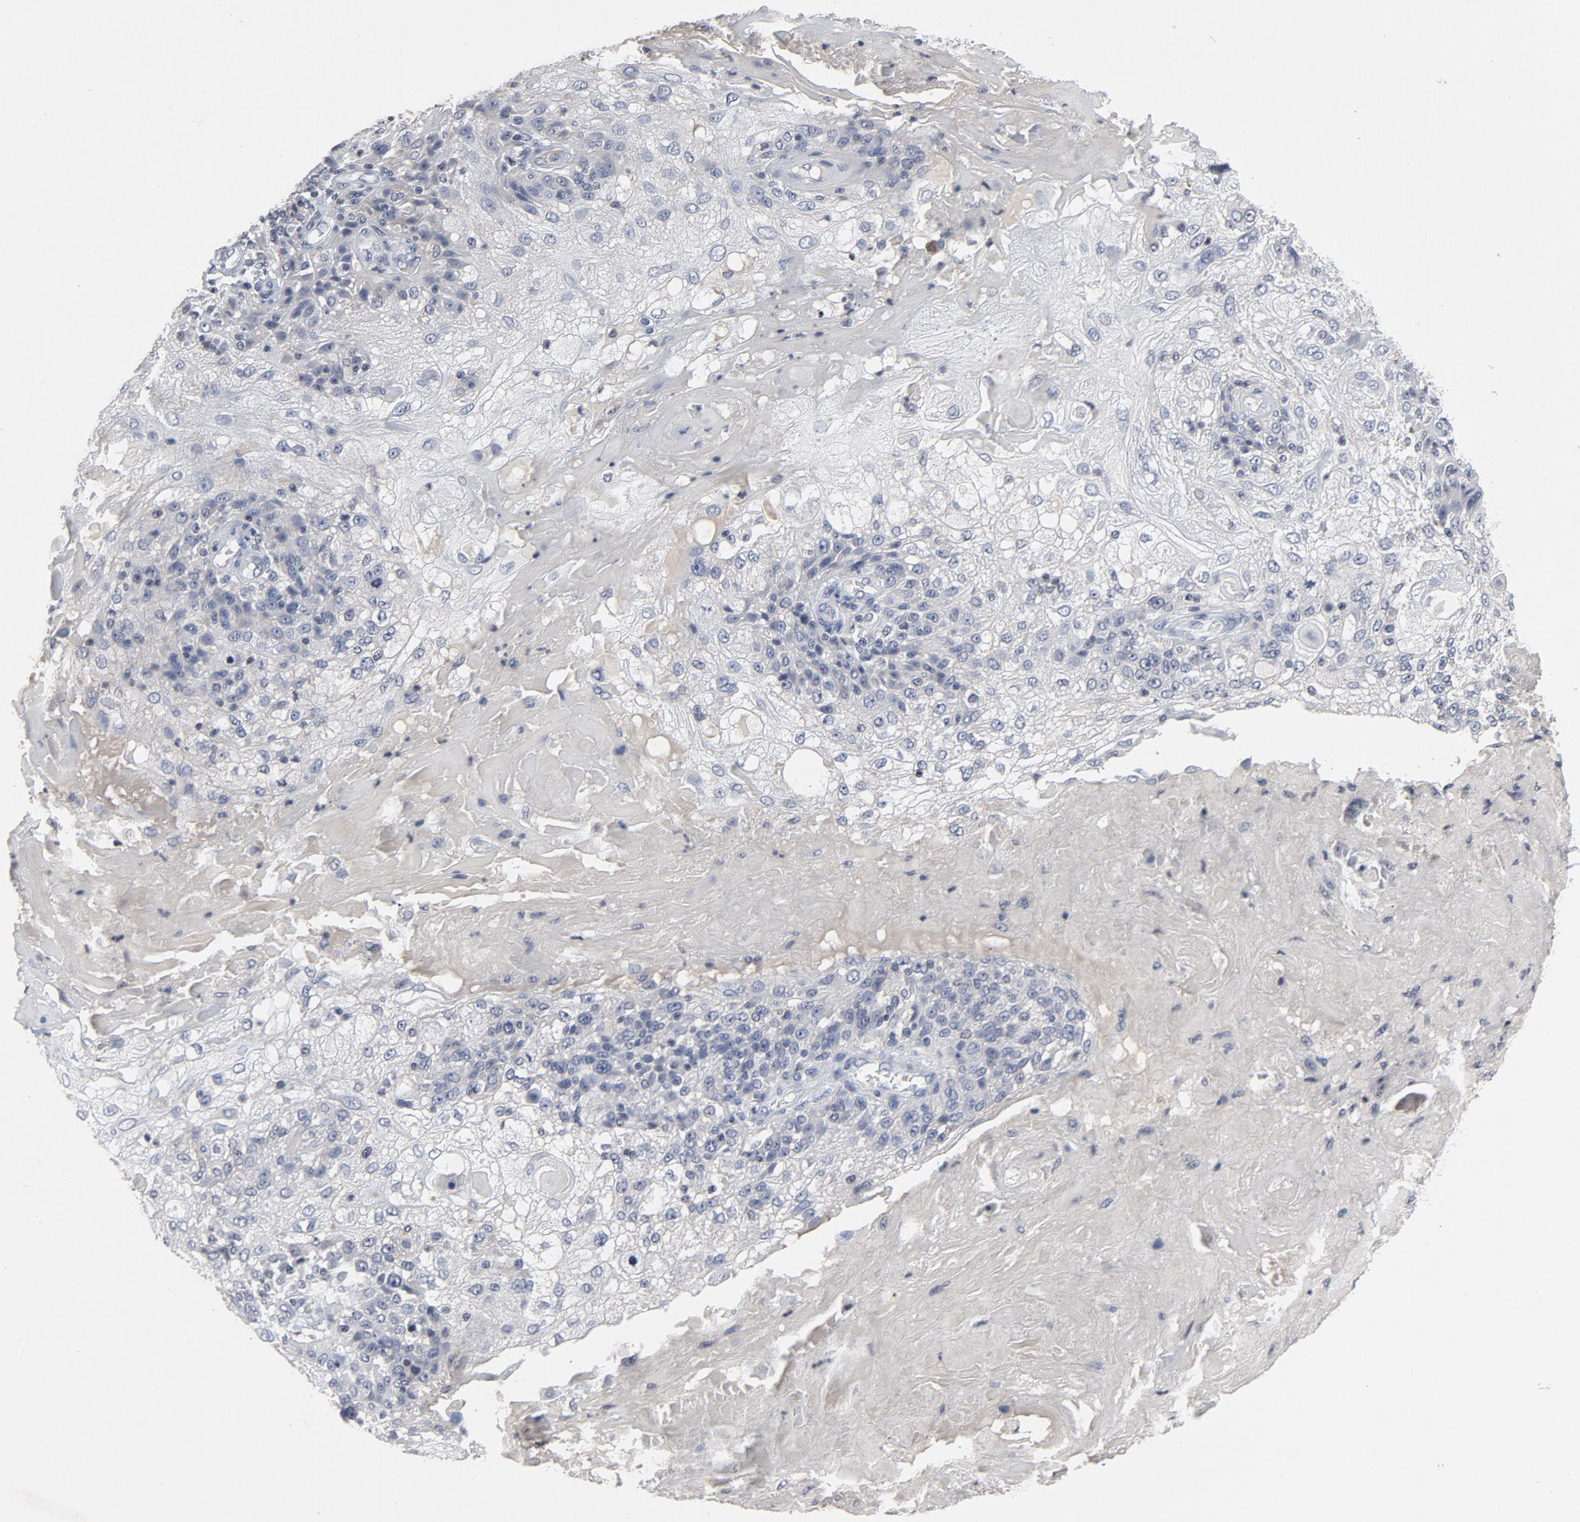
{"staining": {"intensity": "negative", "quantity": "none", "location": "none"}, "tissue": "skin cancer", "cell_type": "Tumor cells", "image_type": "cancer", "snomed": [{"axis": "morphology", "description": "Normal tissue, NOS"}, {"axis": "morphology", "description": "Squamous cell carcinoma, NOS"}, {"axis": "topography", "description": "Skin"}], "caption": "Immunohistochemical staining of skin cancer (squamous cell carcinoma) displays no significant positivity in tumor cells. (Stains: DAB immunohistochemistry with hematoxylin counter stain, Microscopy: brightfield microscopy at high magnification).", "gene": "TCL1A", "patient": {"sex": "female", "age": 83}}